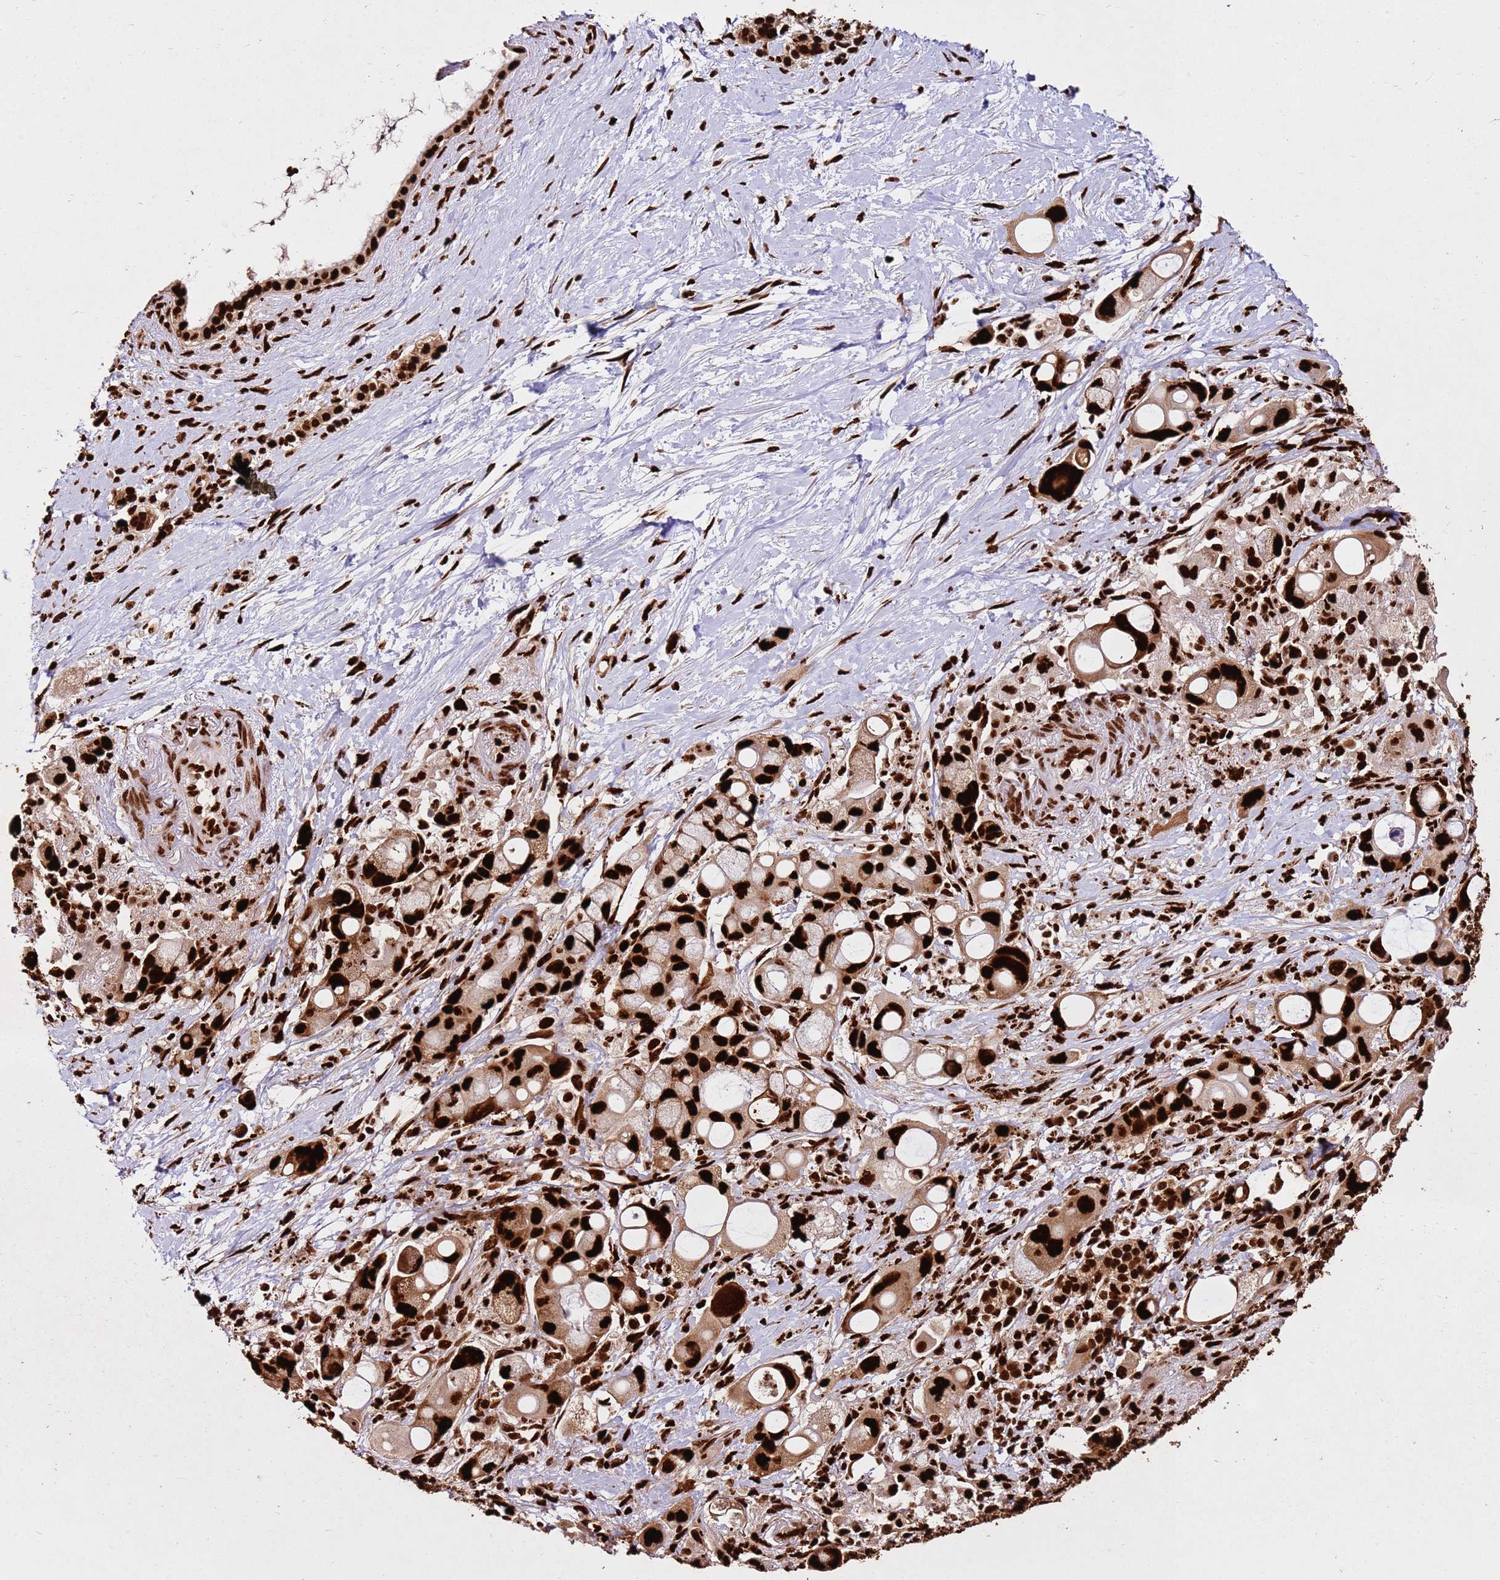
{"staining": {"intensity": "strong", "quantity": ">75%", "location": "nuclear"}, "tissue": "pancreatic cancer", "cell_type": "Tumor cells", "image_type": "cancer", "snomed": [{"axis": "morphology", "description": "Adenocarcinoma, NOS"}, {"axis": "topography", "description": "Pancreas"}], "caption": "The photomicrograph shows immunohistochemical staining of adenocarcinoma (pancreatic). There is strong nuclear positivity is seen in about >75% of tumor cells.", "gene": "HNRNPAB", "patient": {"sex": "male", "age": 68}}